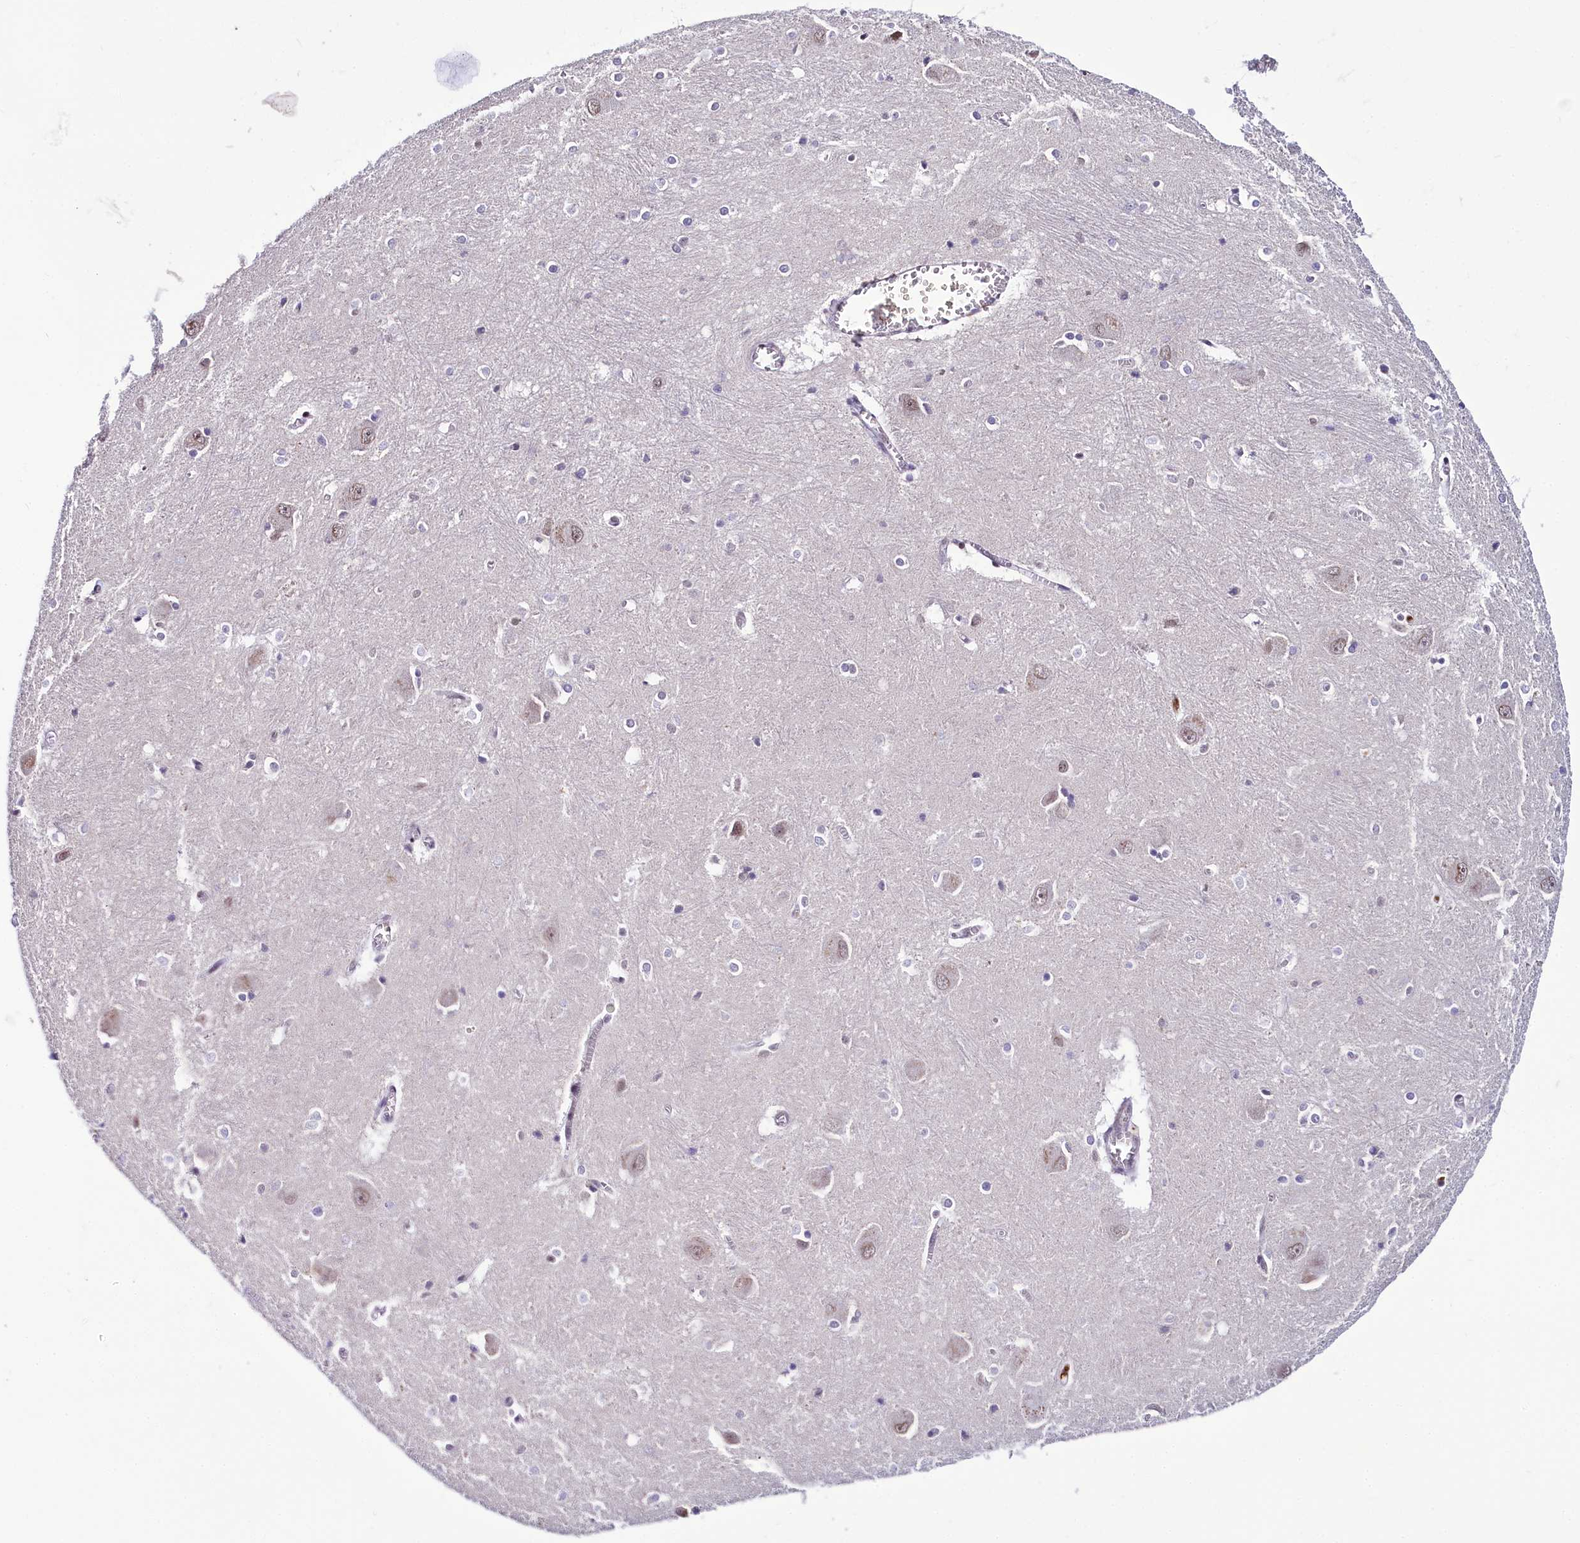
{"staining": {"intensity": "negative", "quantity": "none", "location": "none"}, "tissue": "caudate", "cell_type": "Glial cells", "image_type": "normal", "snomed": [{"axis": "morphology", "description": "Normal tissue, NOS"}, {"axis": "topography", "description": "Lateral ventricle wall"}], "caption": "Immunohistochemical staining of benign human caudate displays no significant positivity in glial cells. (Stains: DAB IHC with hematoxylin counter stain, Microscopy: brightfield microscopy at high magnification).", "gene": "SCAF11", "patient": {"sex": "male", "age": 37}}